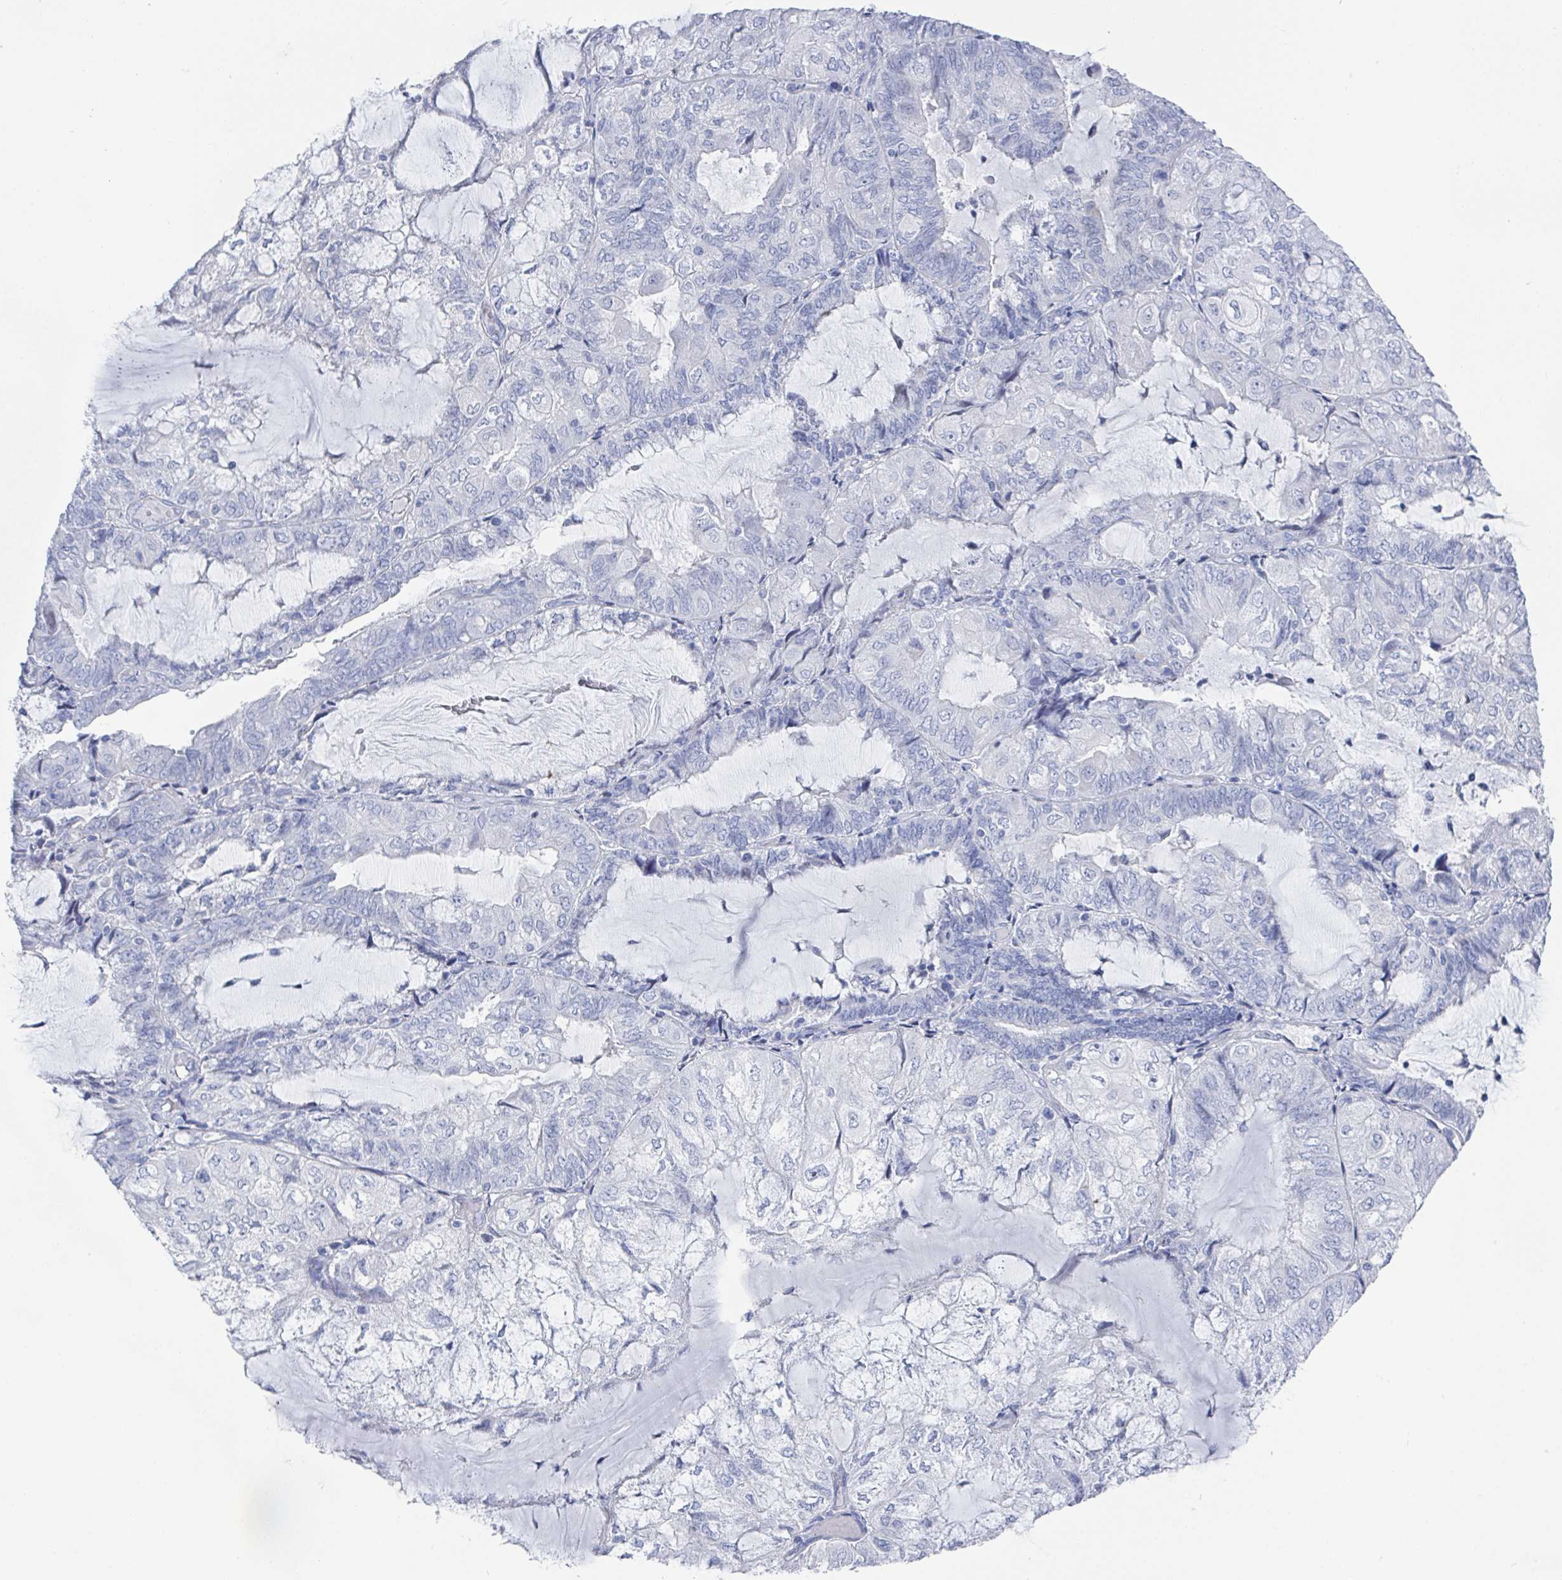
{"staining": {"intensity": "negative", "quantity": "none", "location": "none"}, "tissue": "endometrial cancer", "cell_type": "Tumor cells", "image_type": "cancer", "snomed": [{"axis": "morphology", "description": "Adenocarcinoma, NOS"}, {"axis": "topography", "description": "Endometrium"}], "caption": "Micrograph shows no protein staining in tumor cells of endometrial cancer (adenocarcinoma) tissue.", "gene": "CAMKV", "patient": {"sex": "female", "age": 81}}